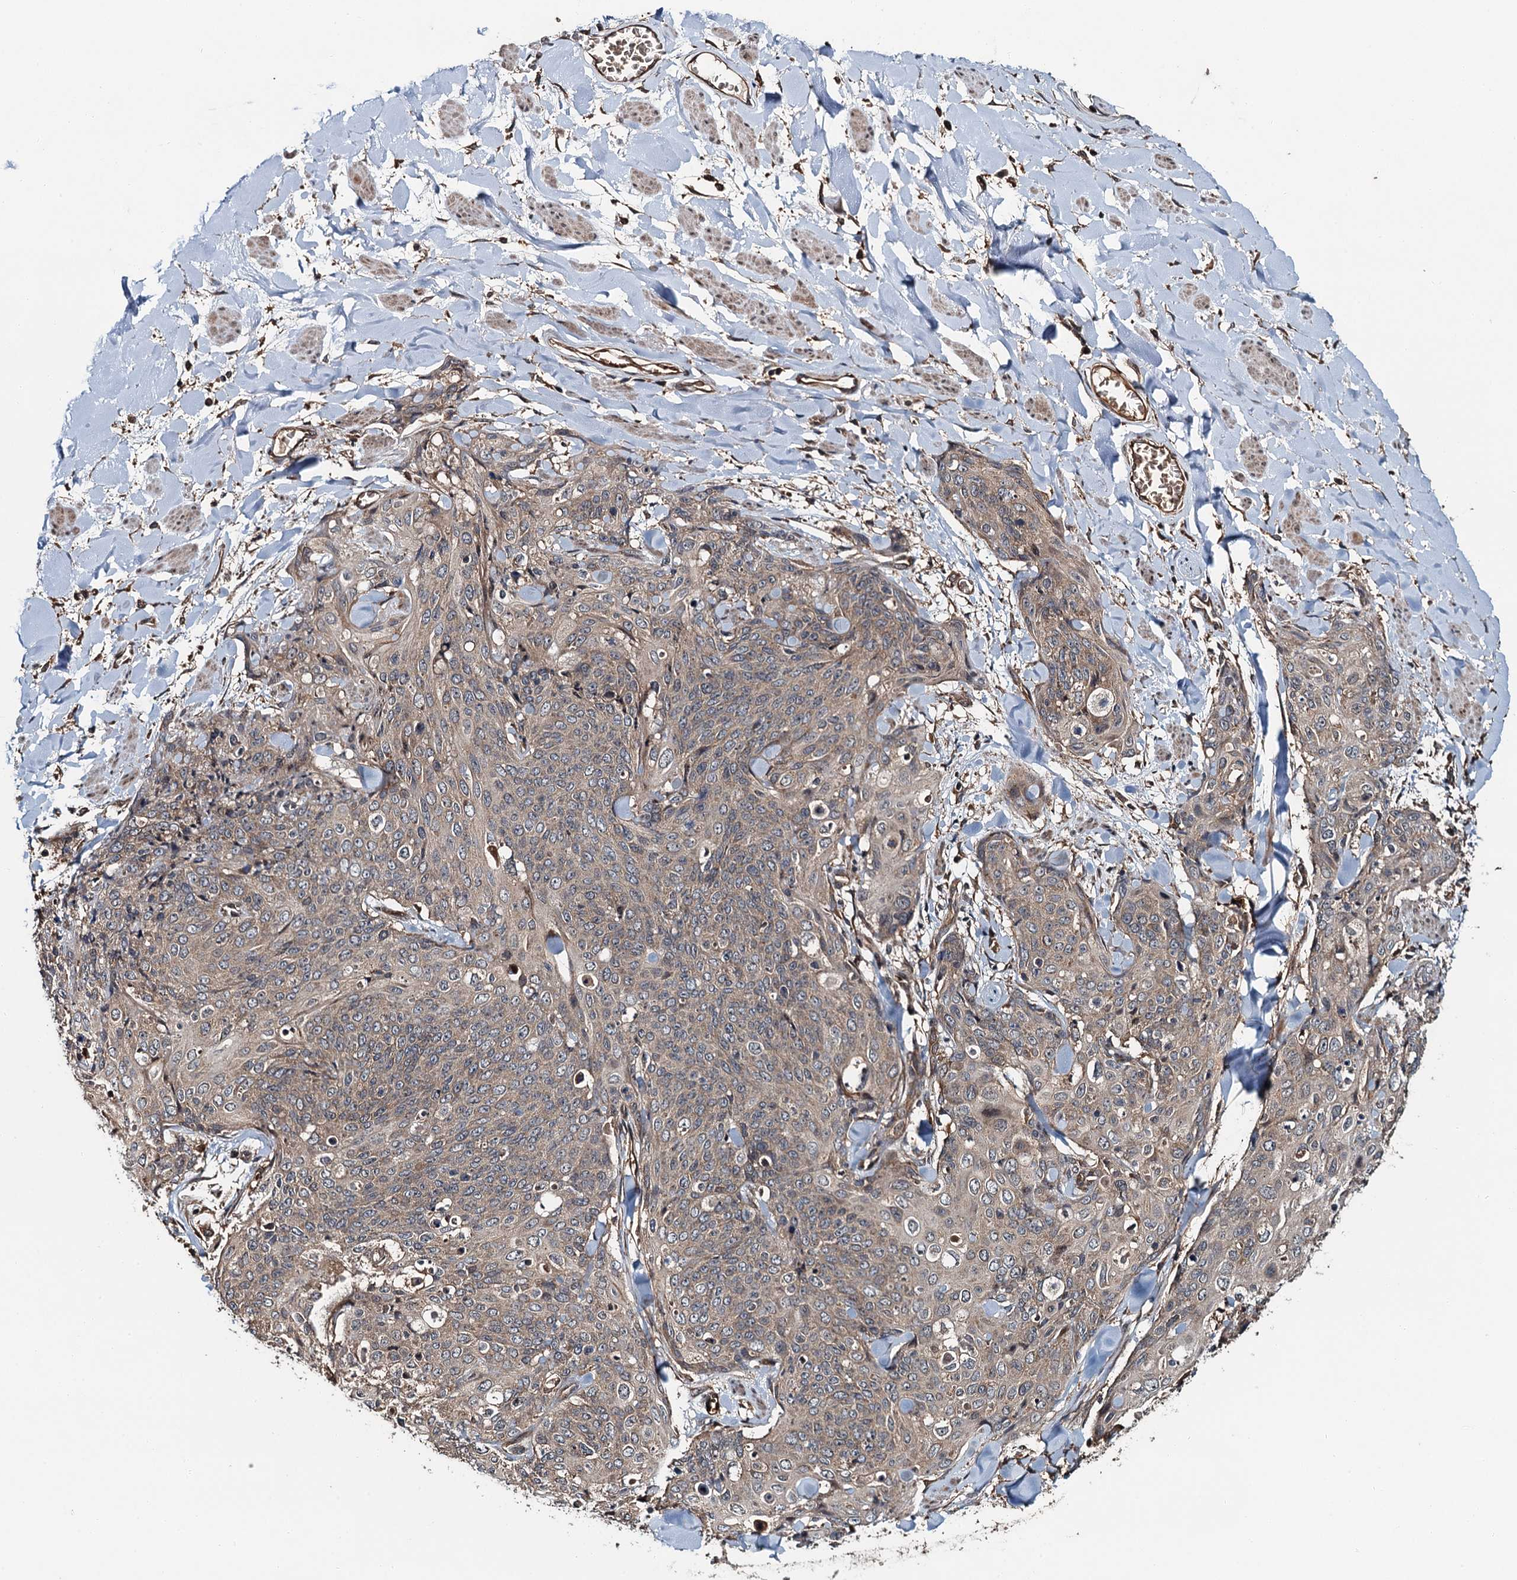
{"staining": {"intensity": "weak", "quantity": "25%-75%", "location": "cytoplasmic/membranous"}, "tissue": "skin cancer", "cell_type": "Tumor cells", "image_type": "cancer", "snomed": [{"axis": "morphology", "description": "Squamous cell carcinoma, NOS"}, {"axis": "topography", "description": "Skin"}, {"axis": "topography", "description": "Vulva"}], "caption": "Weak cytoplasmic/membranous positivity for a protein is seen in about 25%-75% of tumor cells of squamous cell carcinoma (skin) using IHC.", "gene": "SNX32", "patient": {"sex": "female", "age": 85}}